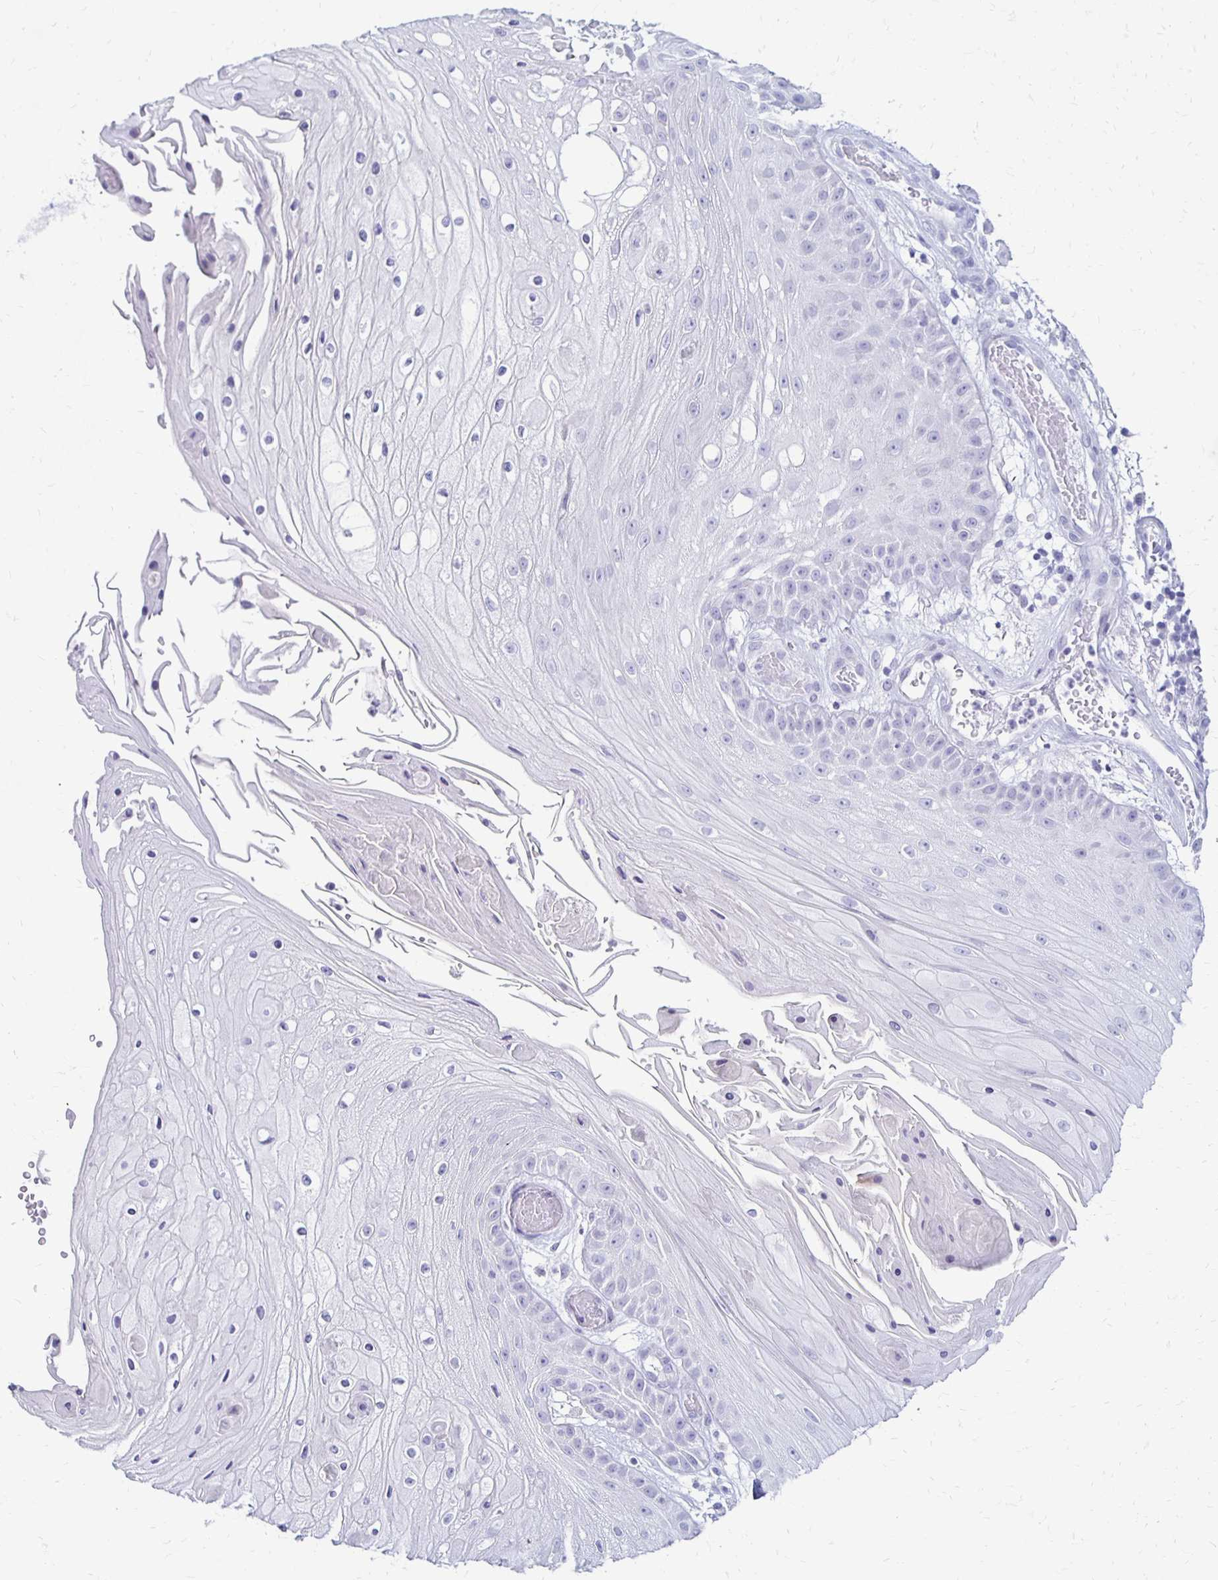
{"staining": {"intensity": "negative", "quantity": "none", "location": "none"}, "tissue": "skin cancer", "cell_type": "Tumor cells", "image_type": "cancer", "snomed": [{"axis": "morphology", "description": "Squamous cell carcinoma, NOS"}, {"axis": "topography", "description": "Skin"}], "caption": "The histopathology image demonstrates no staining of tumor cells in skin squamous cell carcinoma. (Immunohistochemistry, brightfield microscopy, high magnification).", "gene": "RYR1", "patient": {"sex": "male", "age": 70}}